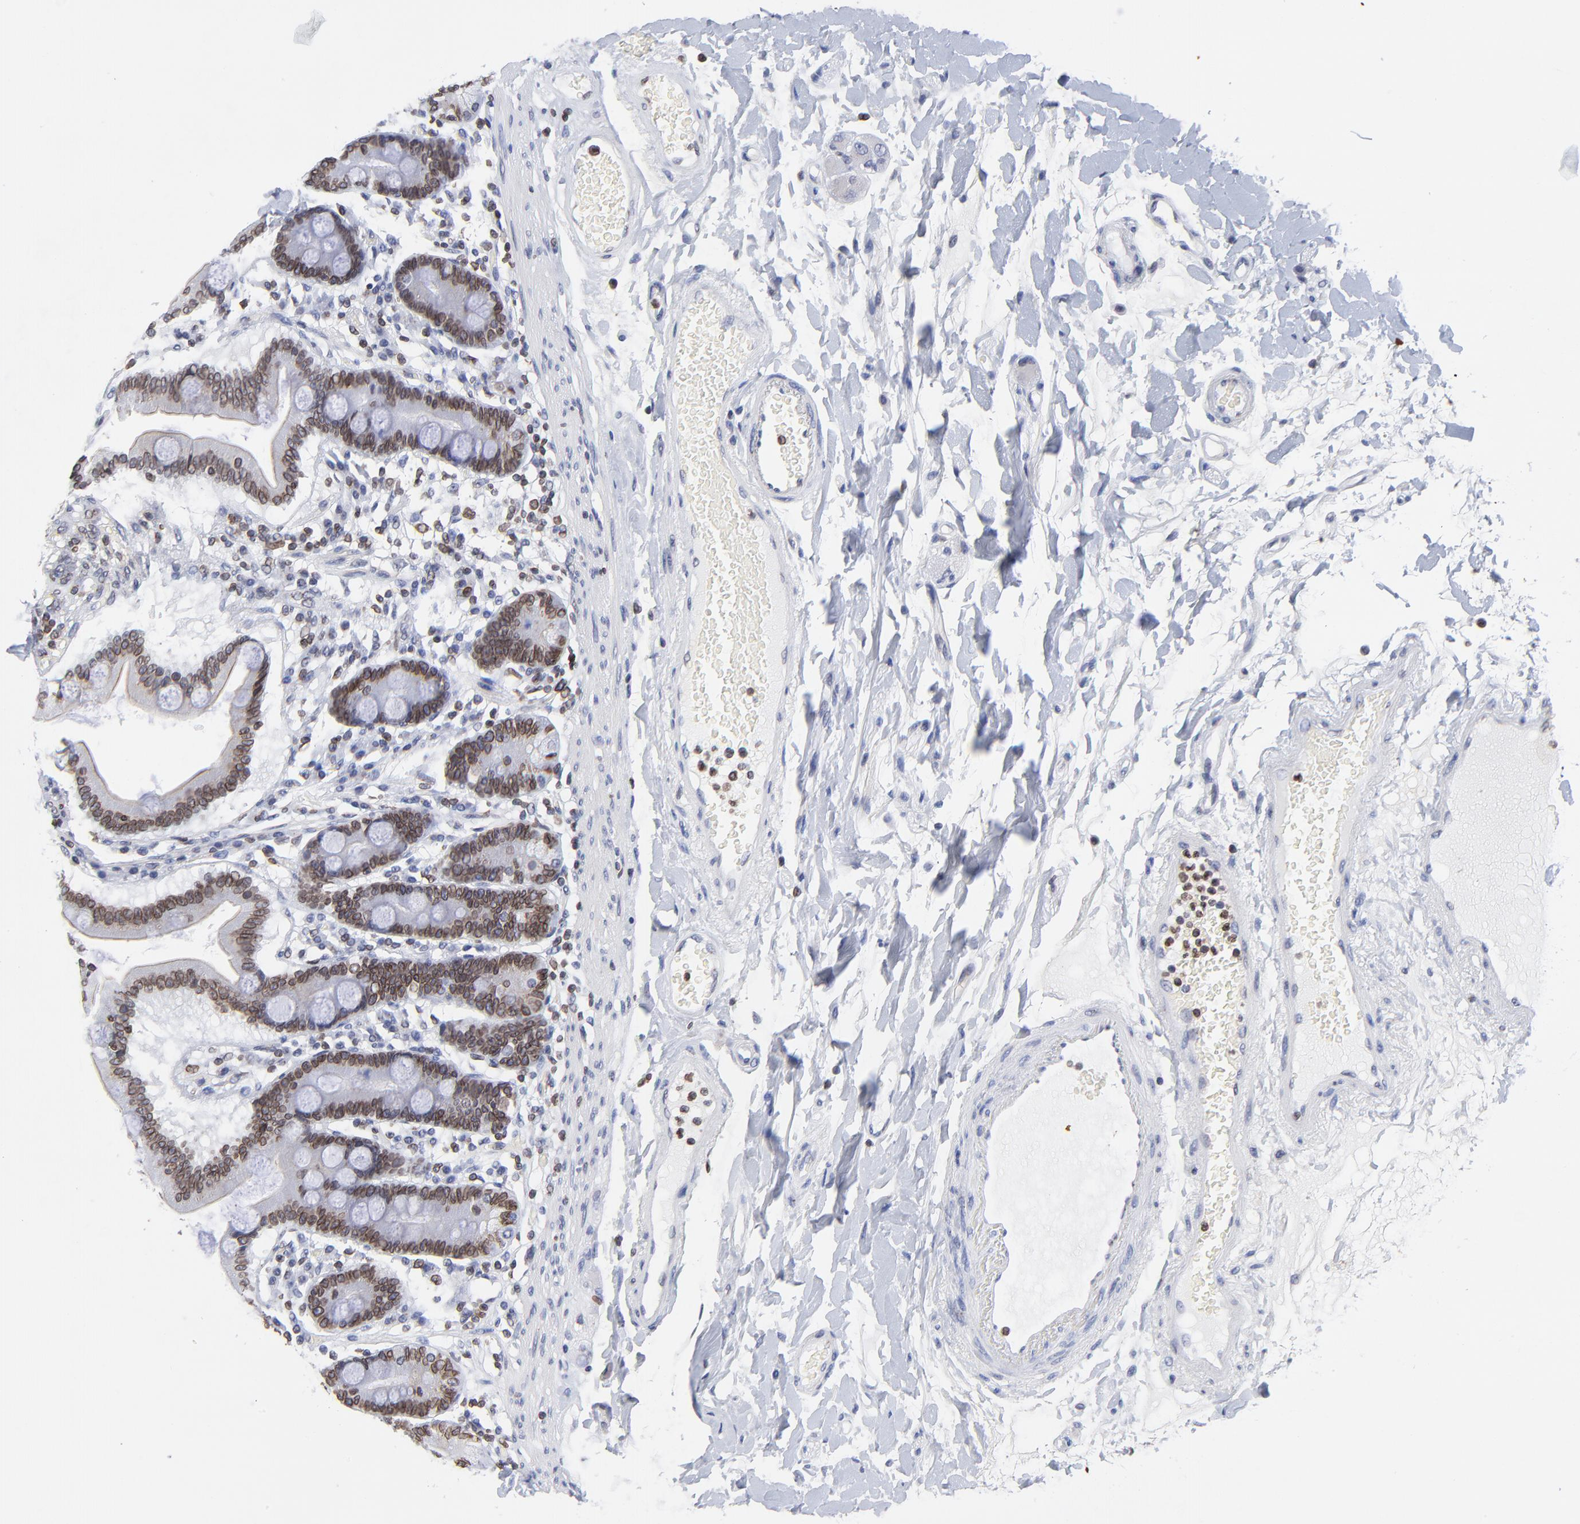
{"staining": {"intensity": "strong", "quantity": ">75%", "location": "cytoplasmic/membranous,nuclear"}, "tissue": "duodenum", "cell_type": "Glandular cells", "image_type": "normal", "snomed": [{"axis": "morphology", "description": "Normal tissue, NOS"}, {"axis": "topography", "description": "Duodenum"}], "caption": "Strong cytoplasmic/membranous,nuclear staining is seen in approximately >75% of glandular cells in unremarkable duodenum.", "gene": "THAP7", "patient": {"sex": "female", "age": 64}}